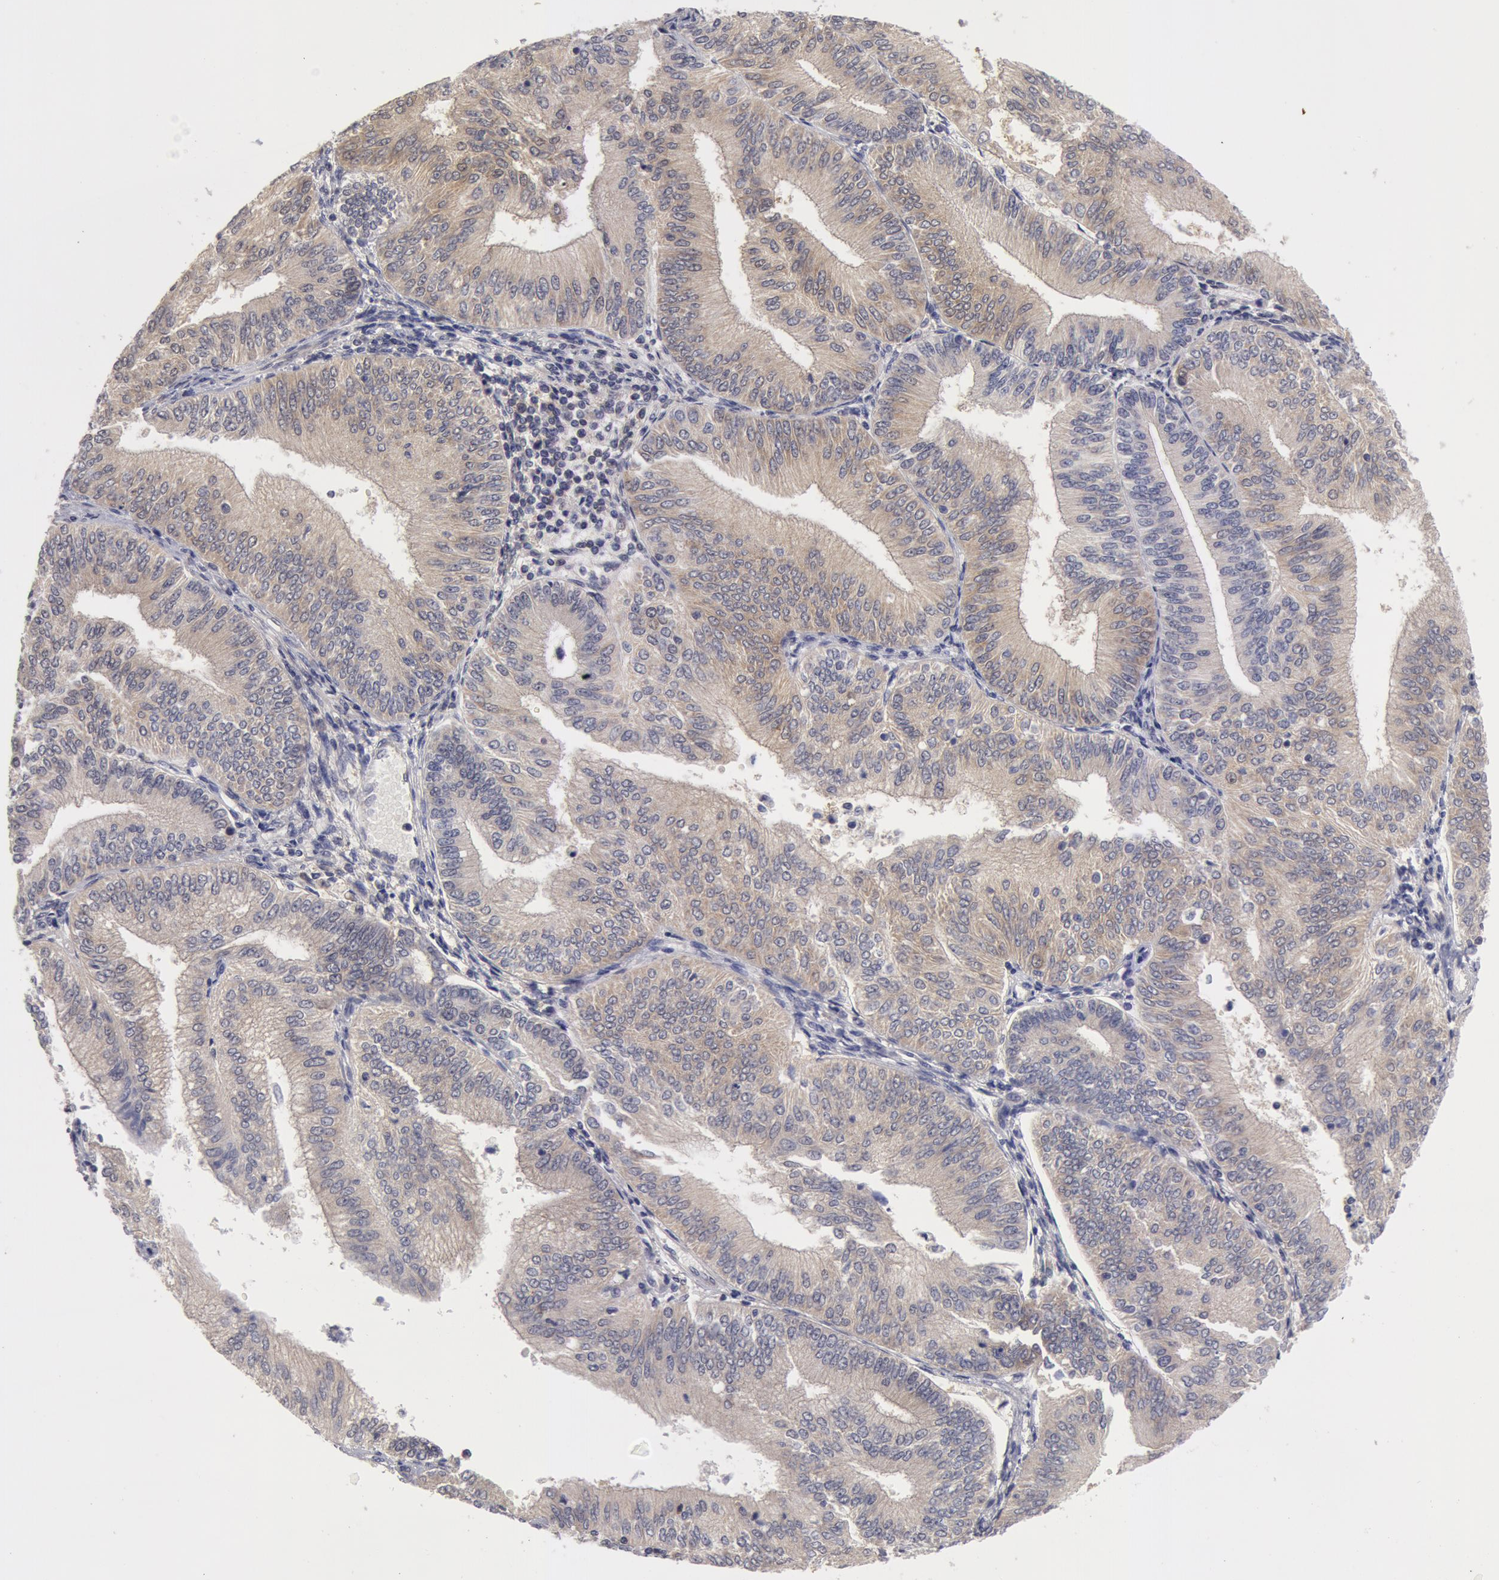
{"staining": {"intensity": "negative", "quantity": "none", "location": "none"}, "tissue": "endometrial cancer", "cell_type": "Tumor cells", "image_type": "cancer", "snomed": [{"axis": "morphology", "description": "Adenocarcinoma, NOS"}, {"axis": "topography", "description": "Endometrium"}], "caption": "Adenocarcinoma (endometrial) stained for a protein using IHC displays no staining tumor cells.", "gene": "TXNRD1", "patient": {"sex": "female", "age": 55}}